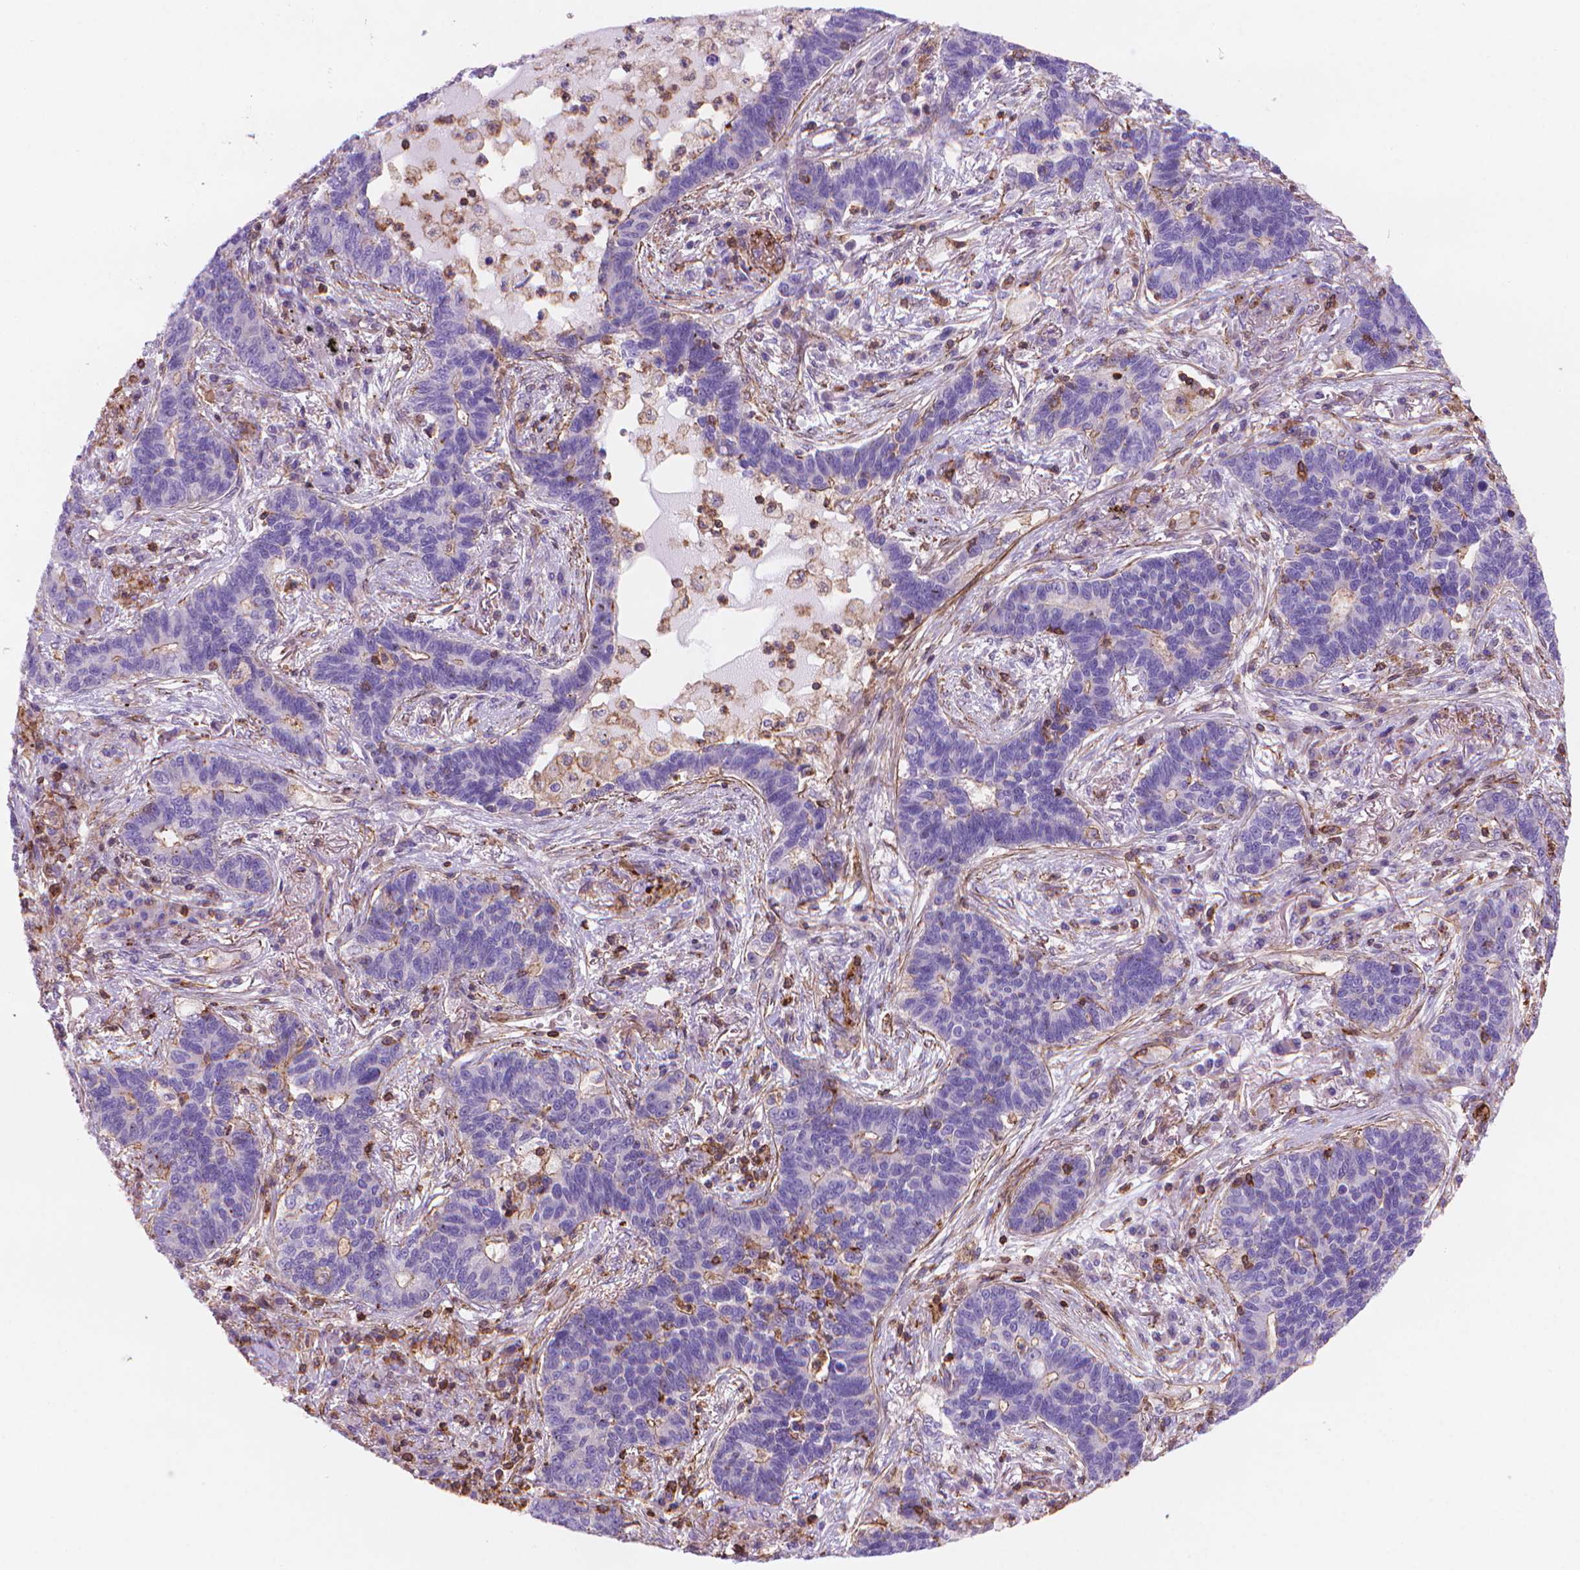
{"staining": {"intensity": "negative", "quantity": "none", "location": "none"}, "tissue": "lung cancer", "cell_type": "Tumor cells", "image_type": "cancer", "snomed": [{"axis": "morphology", "description": "Adenocarcinoma, NOS"}, {"axis": "topography", "description": "Lung"}], "caption": "Lung cancer stained for a protein using immunohistochemistry reveals no positivity tumor cells.", "gene": "PATJ", "patient": {"sex": "female", "age": 57}}